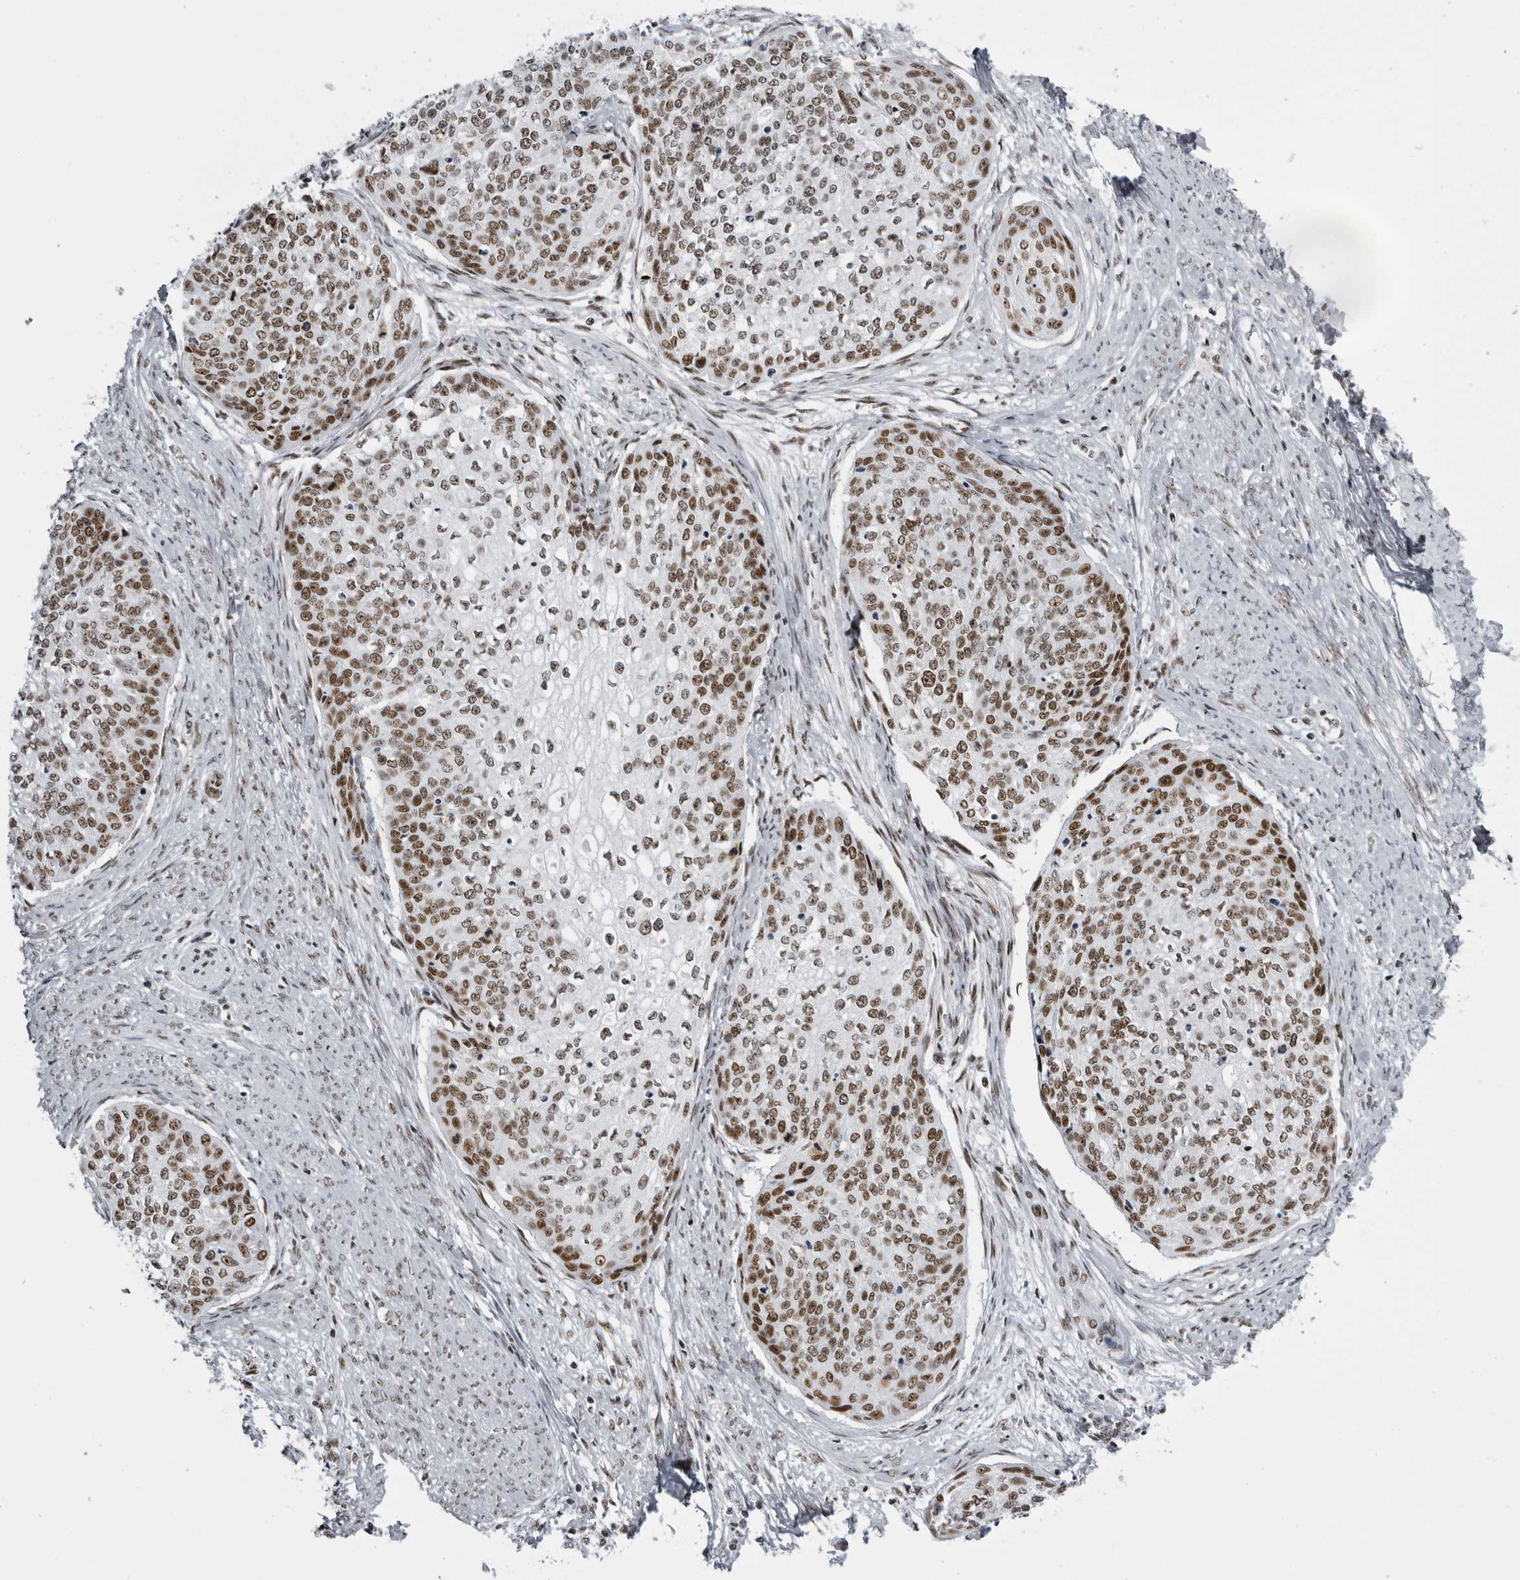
{"staining": {"intensity": "moderate", "quantity": ">75%", "location": "nuclear"}, "tissue": "cervical cancer", "cell_type": "Tumor cells", "image_type": "cancer", "snomed": [{"axis": "morphology", "description": "Squamous cell carcinoma, NOS"}, {"axis": "topography", "description": "Cervix"}], "caption": "There is medium levels of moderate nuclear staining in tumor cells of squamous cell carcinoma (cervical), as demonstrated by immunohistochemical staining (brown color).", "gene": "DHX9", "patient": {"sex": "female", "age": 37}}